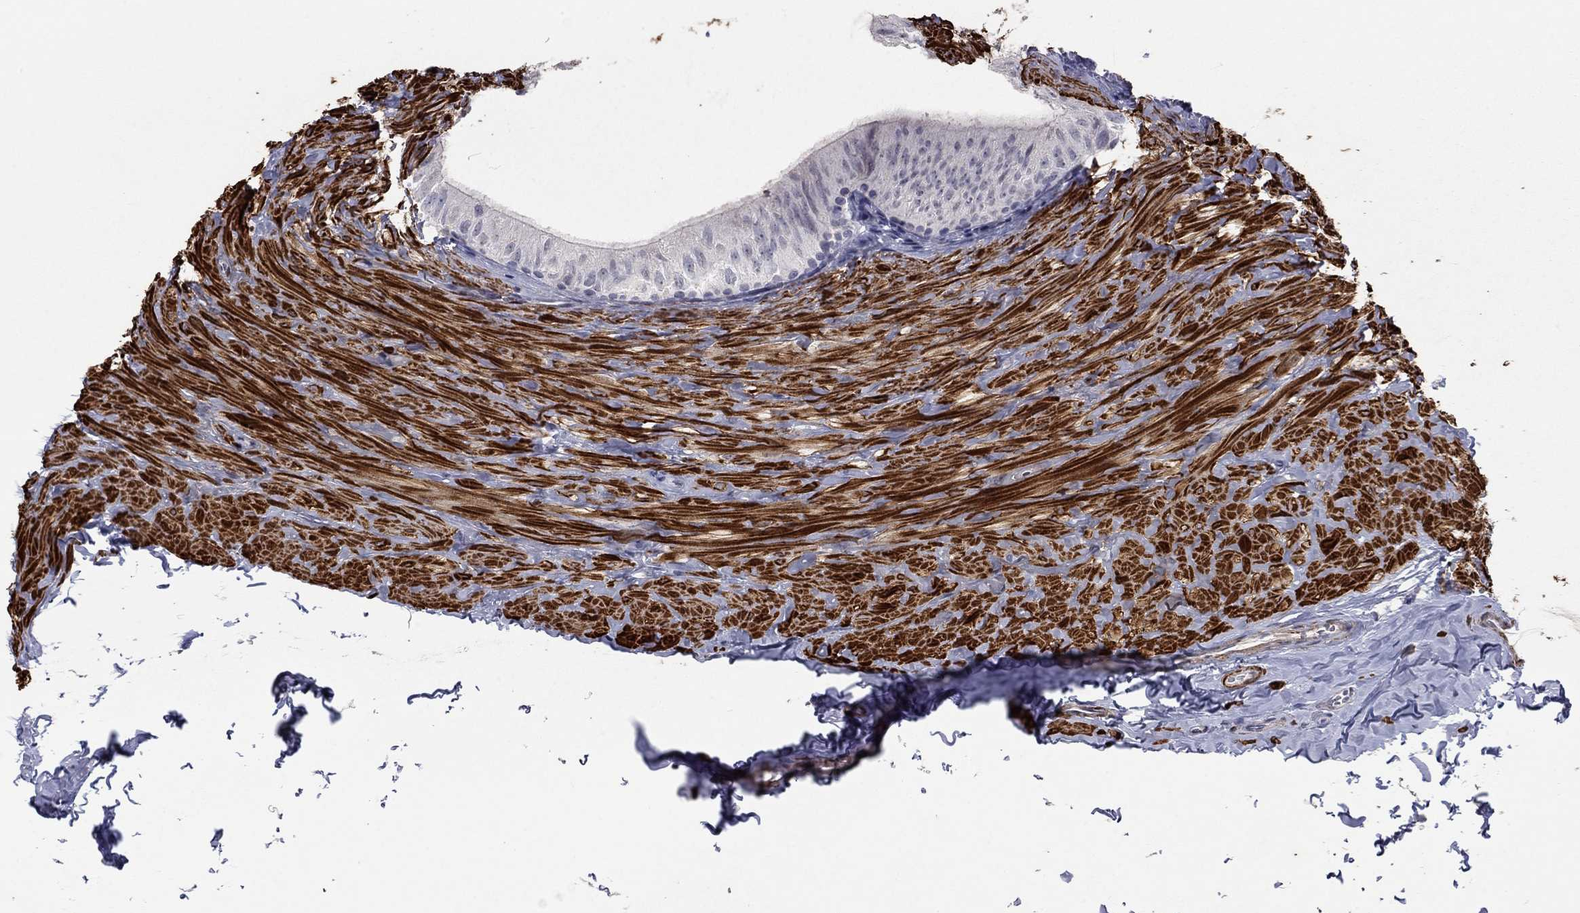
{"staining": {"intensity": "negative", "quantity": "none", "location": "none"}, "tissue": "epididymis", "cell_type": "Glandular cells", "image_type": "normal", "snomed": [{"axis": "morphology", "description": "Normal tissue, NOS"}, {"axis": "topography", "description": "Epididymis"}], "caption": "Glandular cells show no significant protein expression in normal epididymis.", "gene": "IP6K3", "patient": {"sex": "male", "age": 32}}